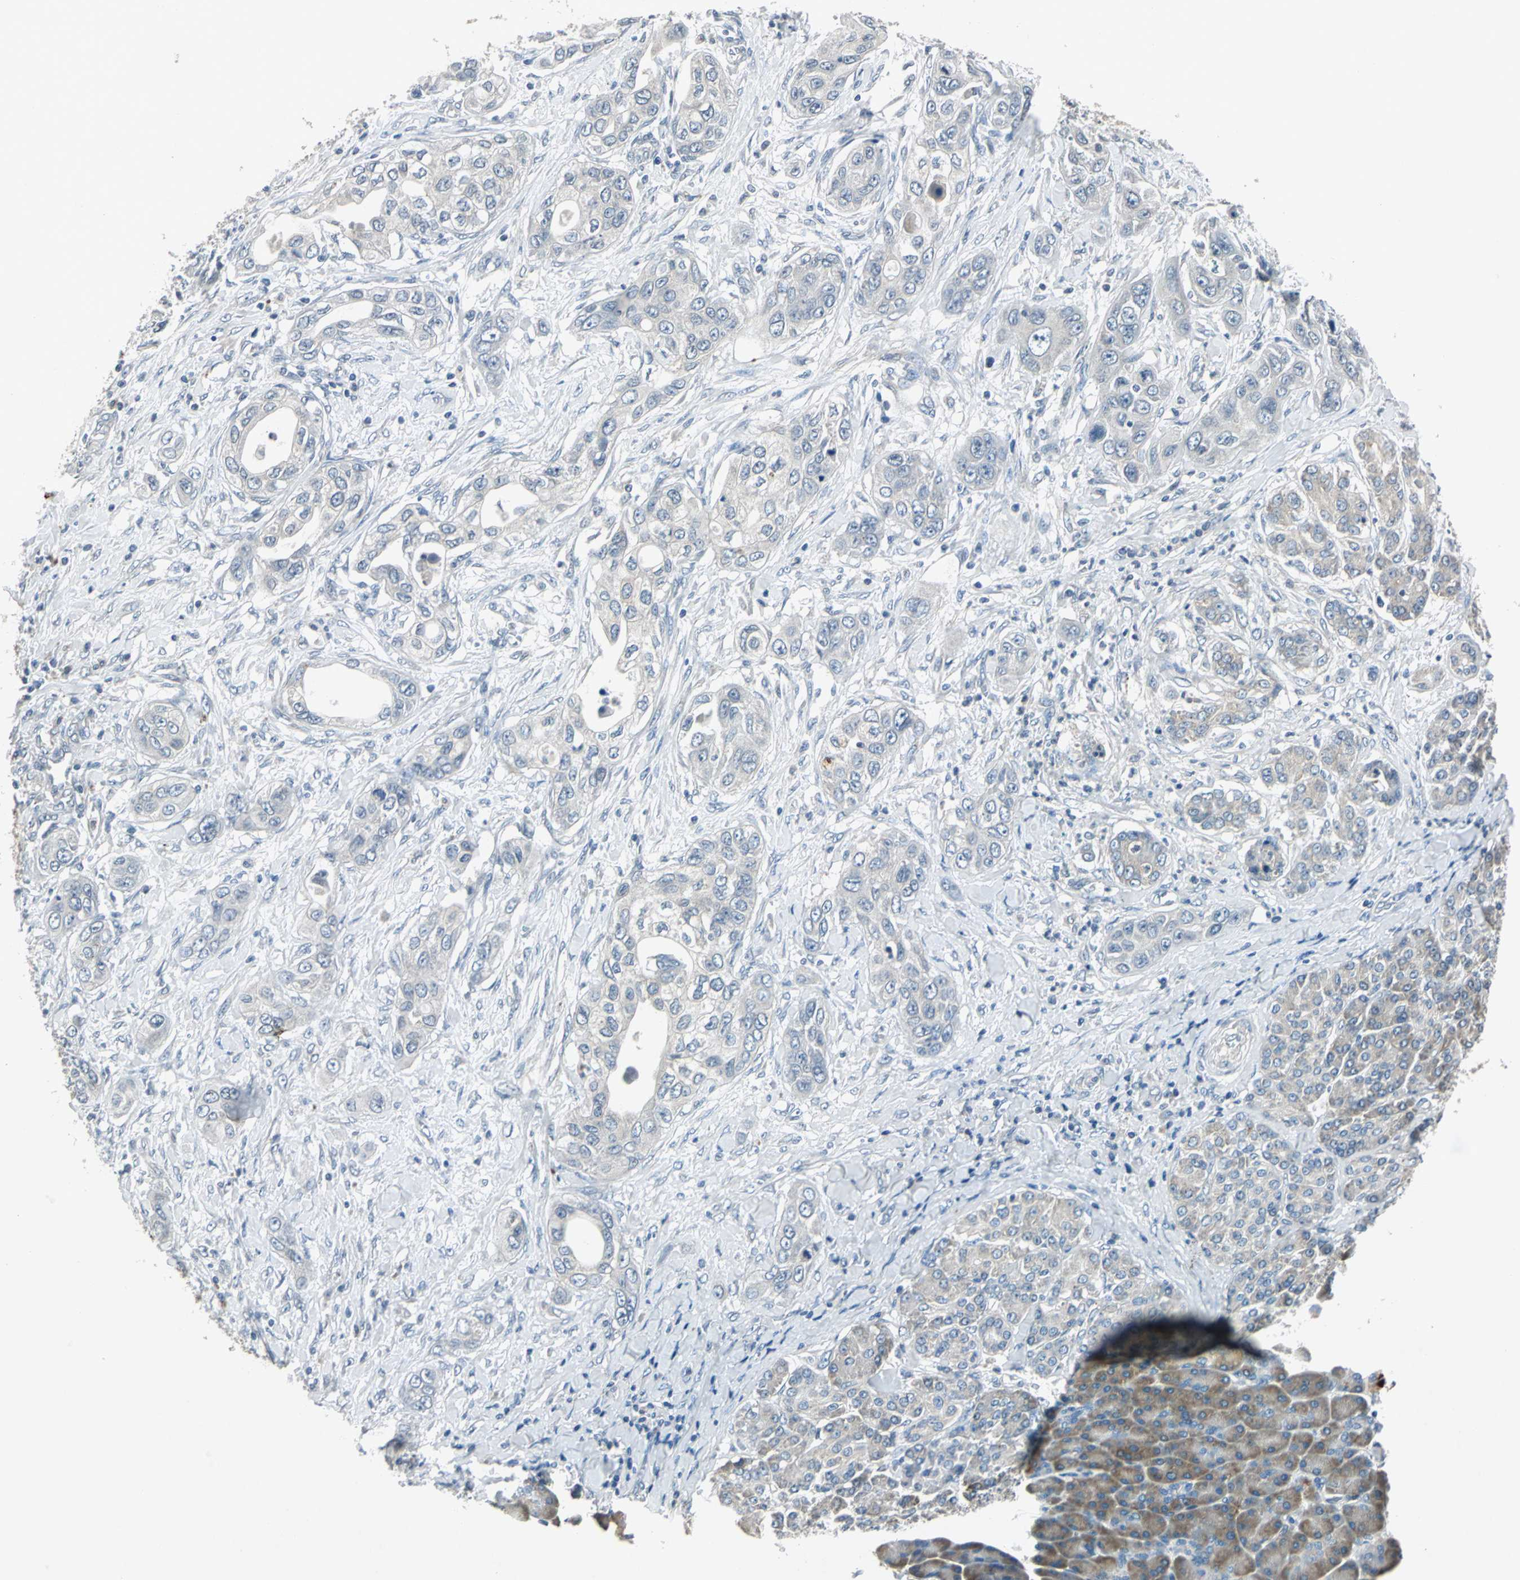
{"staining": {"intensity": "weak", "quantity": "<25%", "location": "cytoplasmic/membranous"}, "tissue": "pancreatic cancer", "cell_type": "Tumor cells", "image_type": "cancer", "snomed": [{"axis": "morphology", "description": "Adenocarcinoma, NOS"}, {"axis": "topography", "description": "Pancreas"}], "caption": "IHC histopathology image of pancreatic adenocarcinoma stained for a protein (brown), which shows no positivity in tumor cells. The staining is performed using DAB (3,3'-diaminobenzidine) brown chromogen with nuclei counter-stained in using hematoxylin.", "gene": "SLC2A13", "patient": {"sex": "female", "age": 70}}